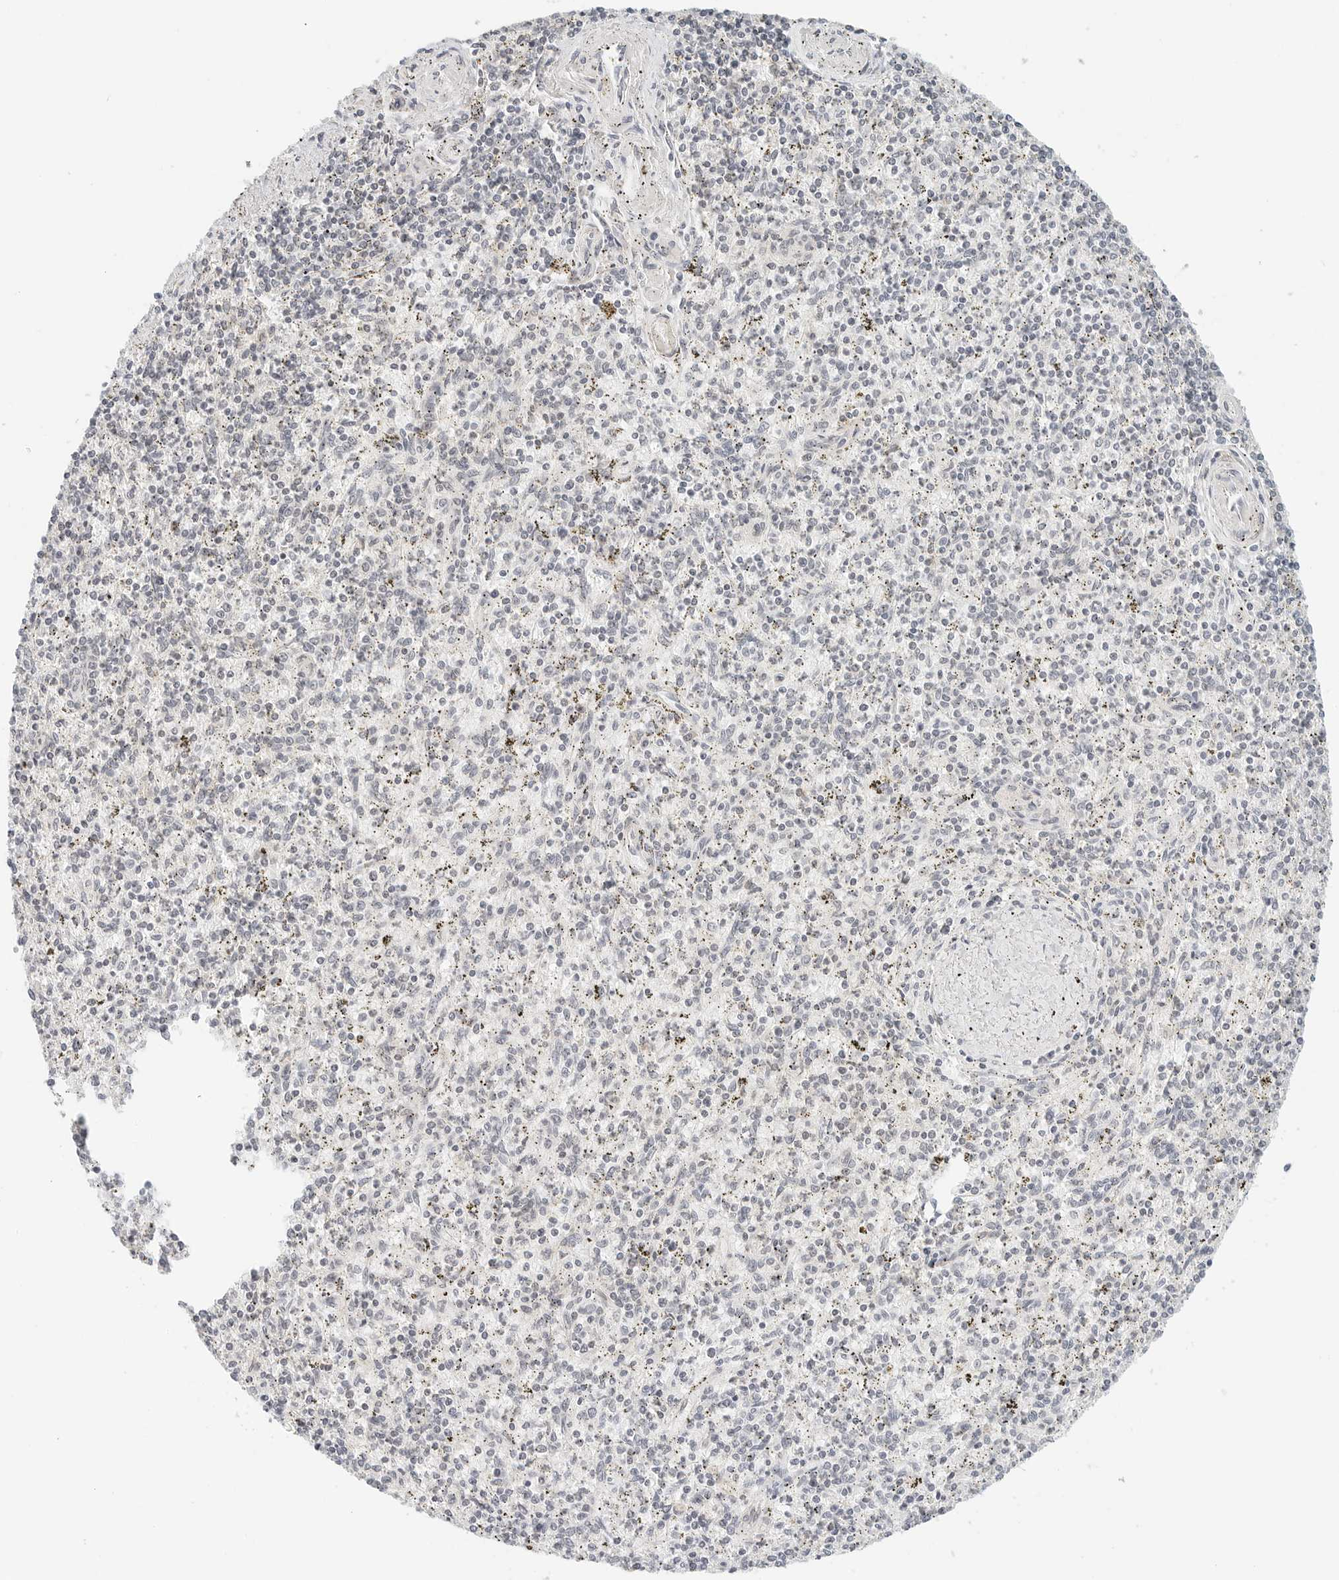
{"staining": {"intensity": "negative", "quantity": "none", "location": "none"}, "tissue": "spleen", "cell_type": "Cells in red pulp", "image_type": "normal", "snomed": [{"axis": "morphology", "description": "Normal tissue, NOS"}, {"axis": "topography", "description": "Spleen"}], "caption": "A high-resolution photomicrograph shows IHC staining of unremarkable spleen, which displays no significant positivity in cells in red pulp. (DAB (3,3'-diaminobenzidine) IHC, high magnification).", "gene": "NEO1", "patient": {"sex": "male", "age": 72}}